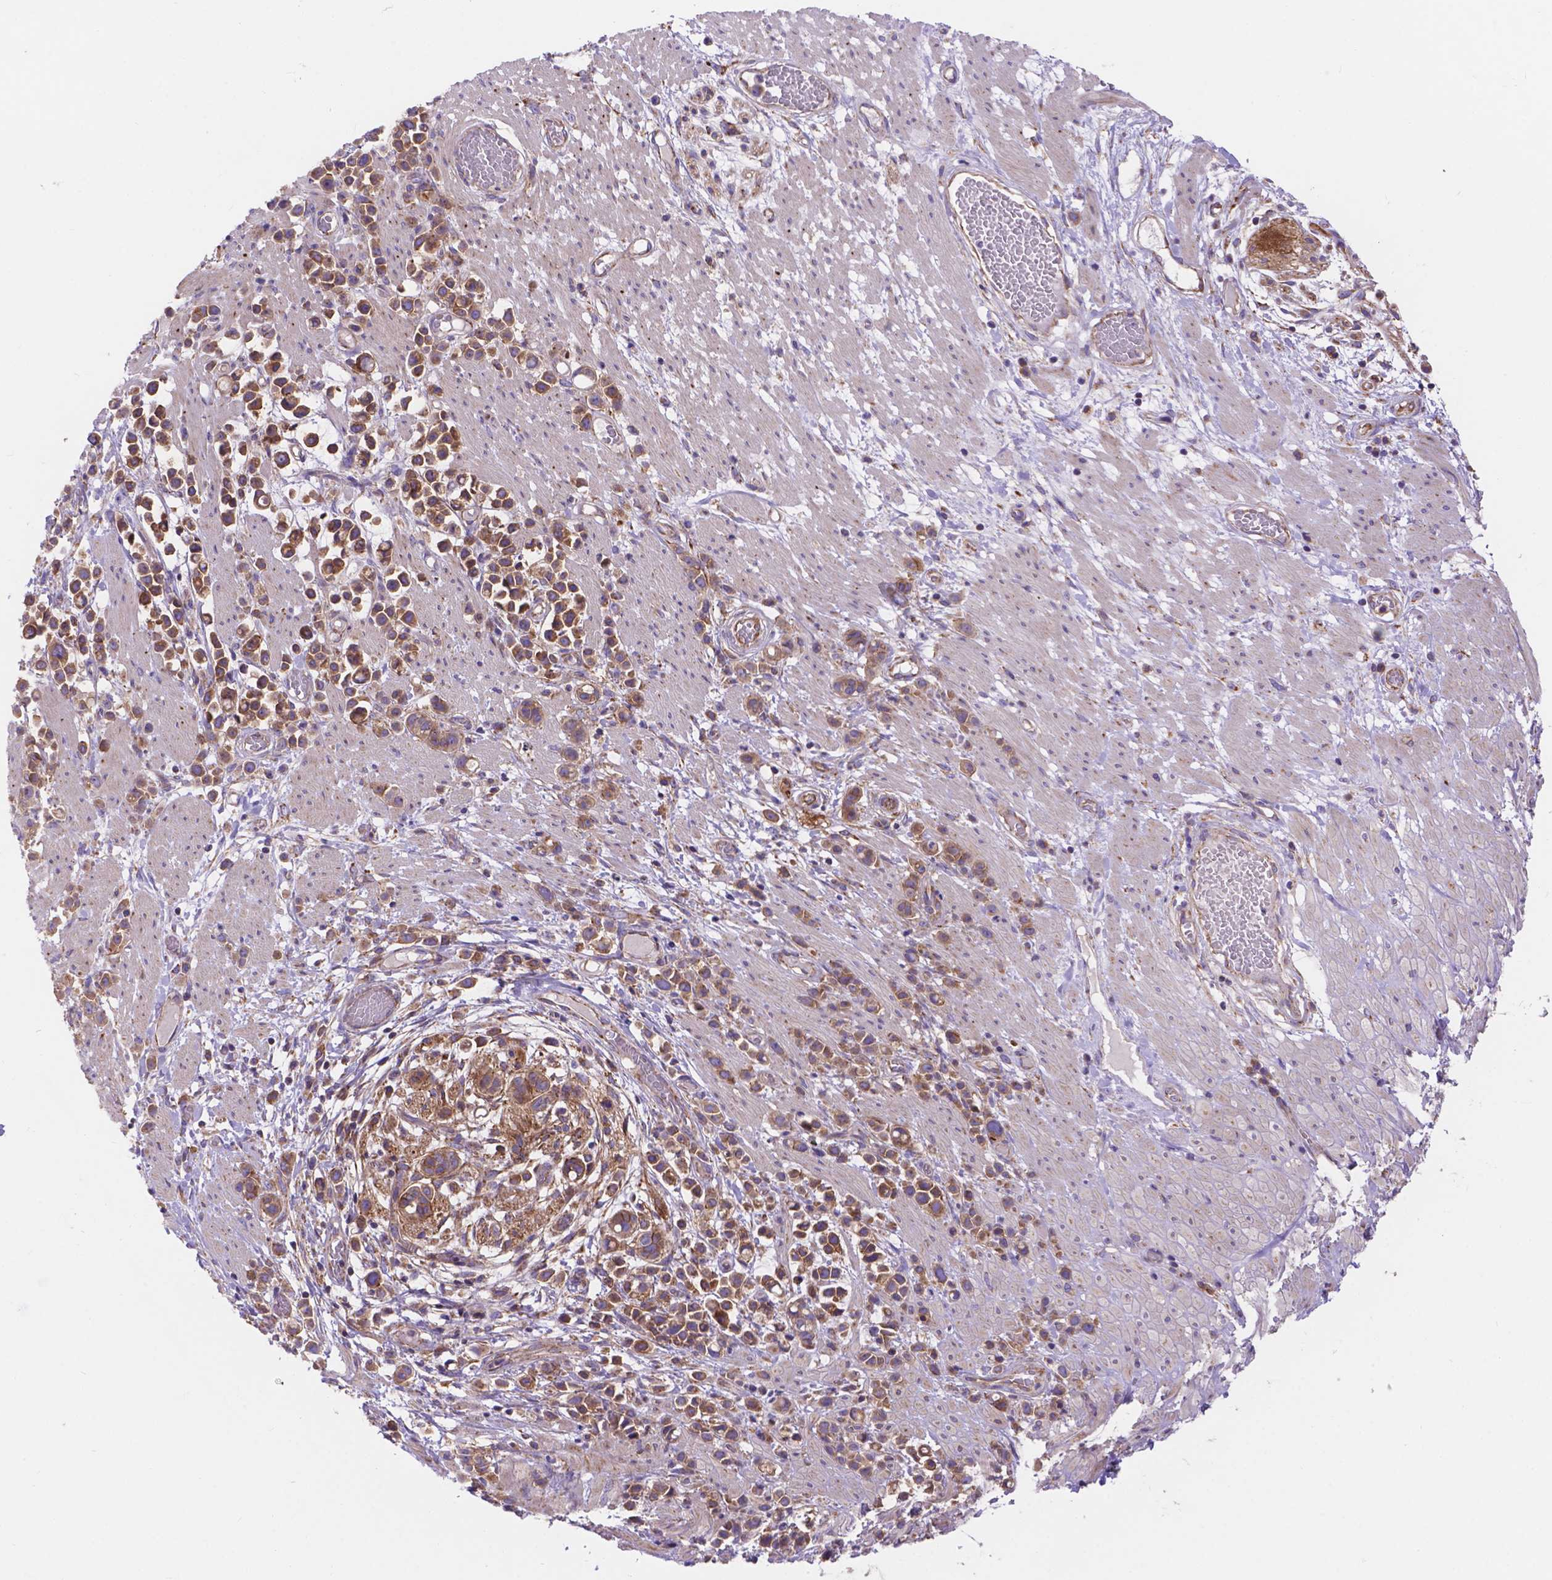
{"staining": {"intensity": "moderate", "quantity": ">75%", "location": "cytoplasmic/membranous"}, "tissue": "stomach cancer", "cell_type": "Tumor cells", "image_type": "cancer", "snomed": [{"axis": "morphology", "description": "Adenocarcinoma, NOS"}, {"axis": "topography", "description": "Stomach"}], "caption": "Stomach cancer (adenocarcinoma) stained with a brown dye demonstrates moderate cytoplasmic/membranous positive staining in approximately >75% of tumor cells.", "gene": "AK3", "patient": {"sex": "male", "age": 82}}